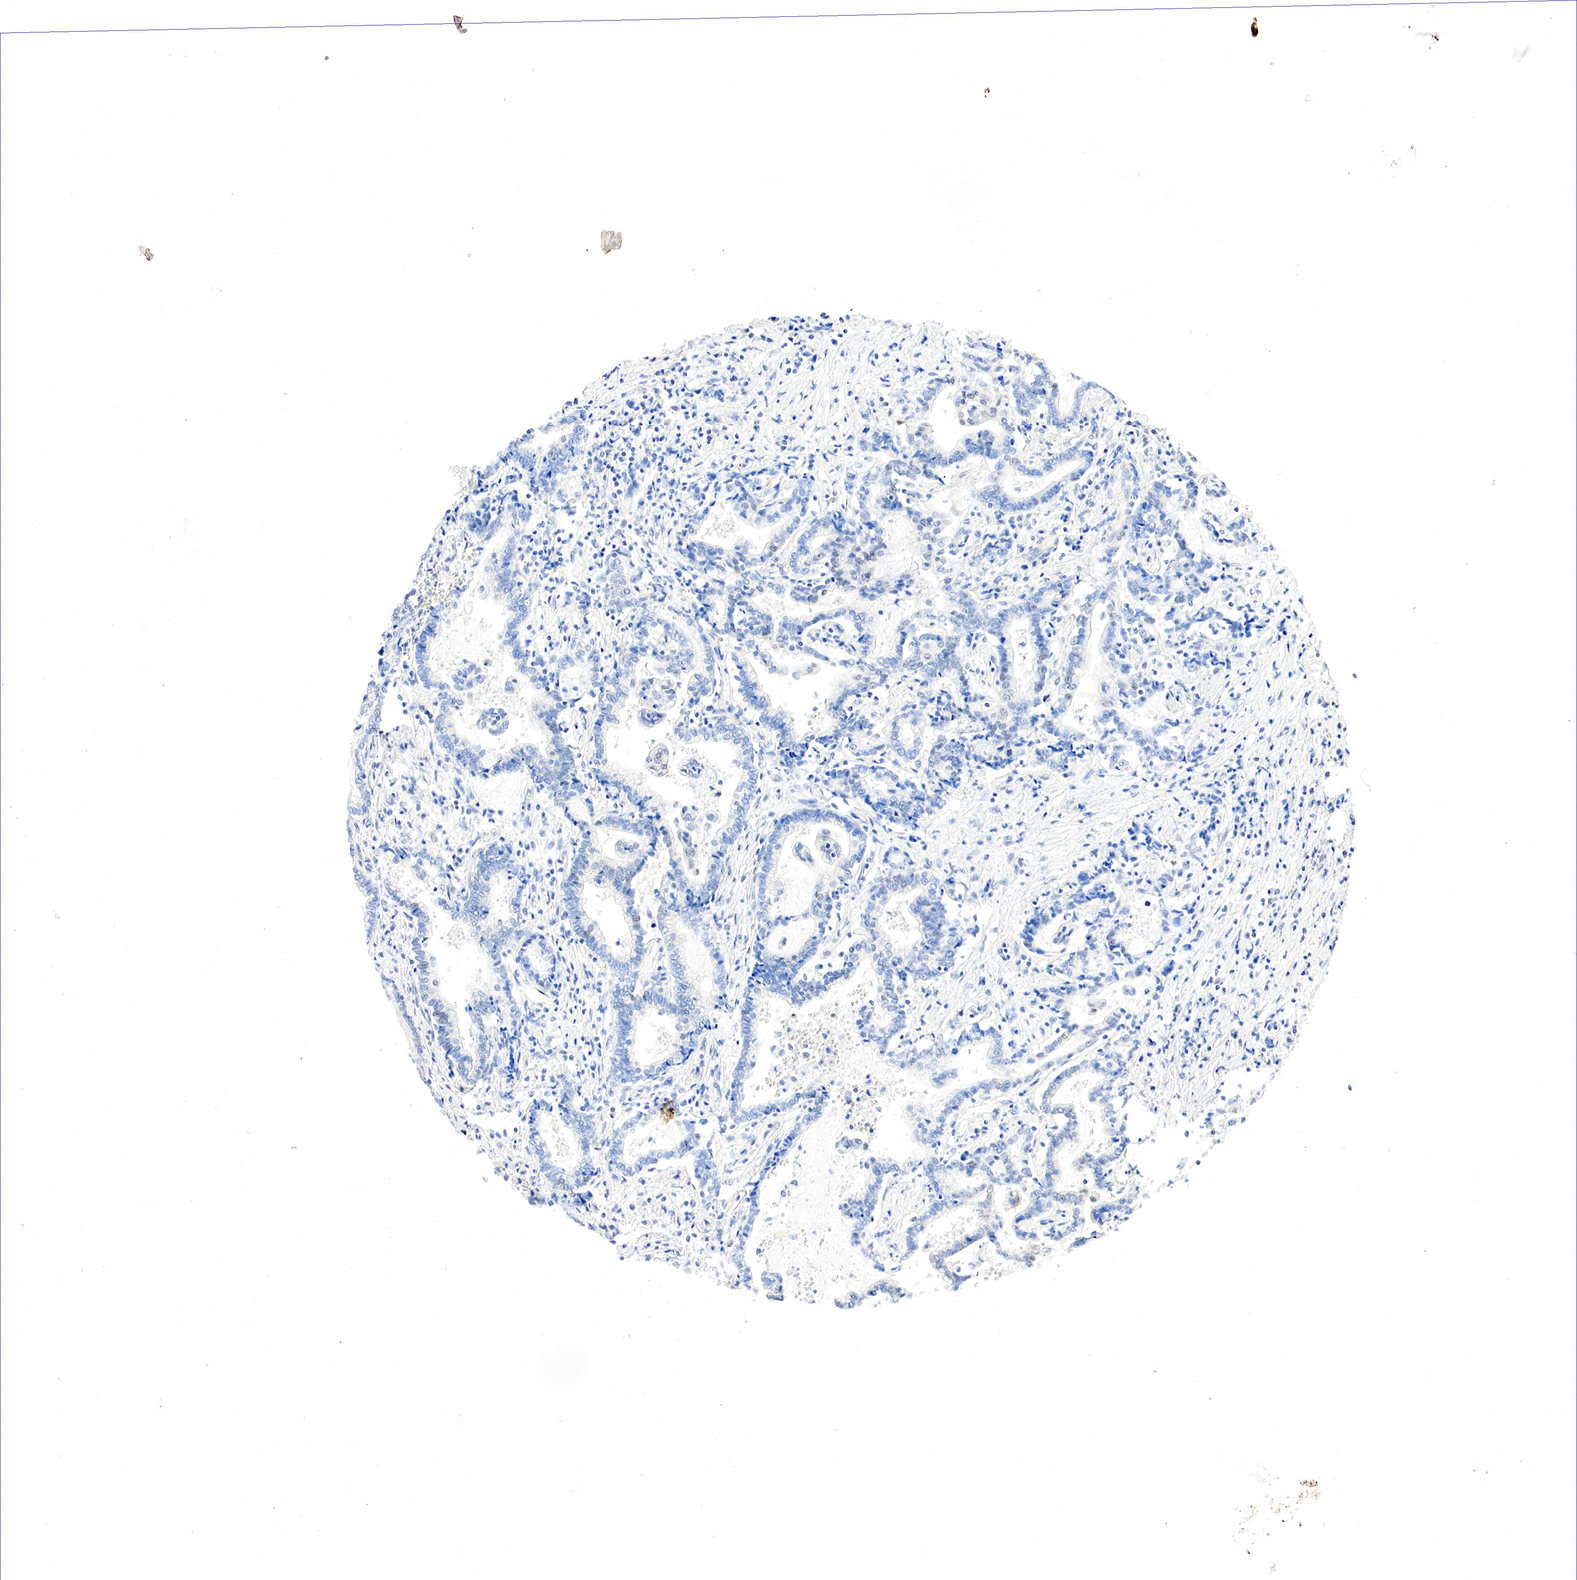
{"staining": {"intensity": "negative", "quantity": "none", "location": "none"}, "tissue": "liver cancer", "cell_type": "Tumor cells", "image_type": "cancer", "snomed": [{"axis": "morphology", "description": "Cholangiocarcinoma"}, {"axis": "topography", "description": "Liver"}], "caption": "Immunohistochemistry (IHC) image of liver cholangiocarcinoma stained for a protein (brown), which reveals no staining in tumor cells.", "gene": "PGR", "patient": {"sex": "male", "age": 57}}